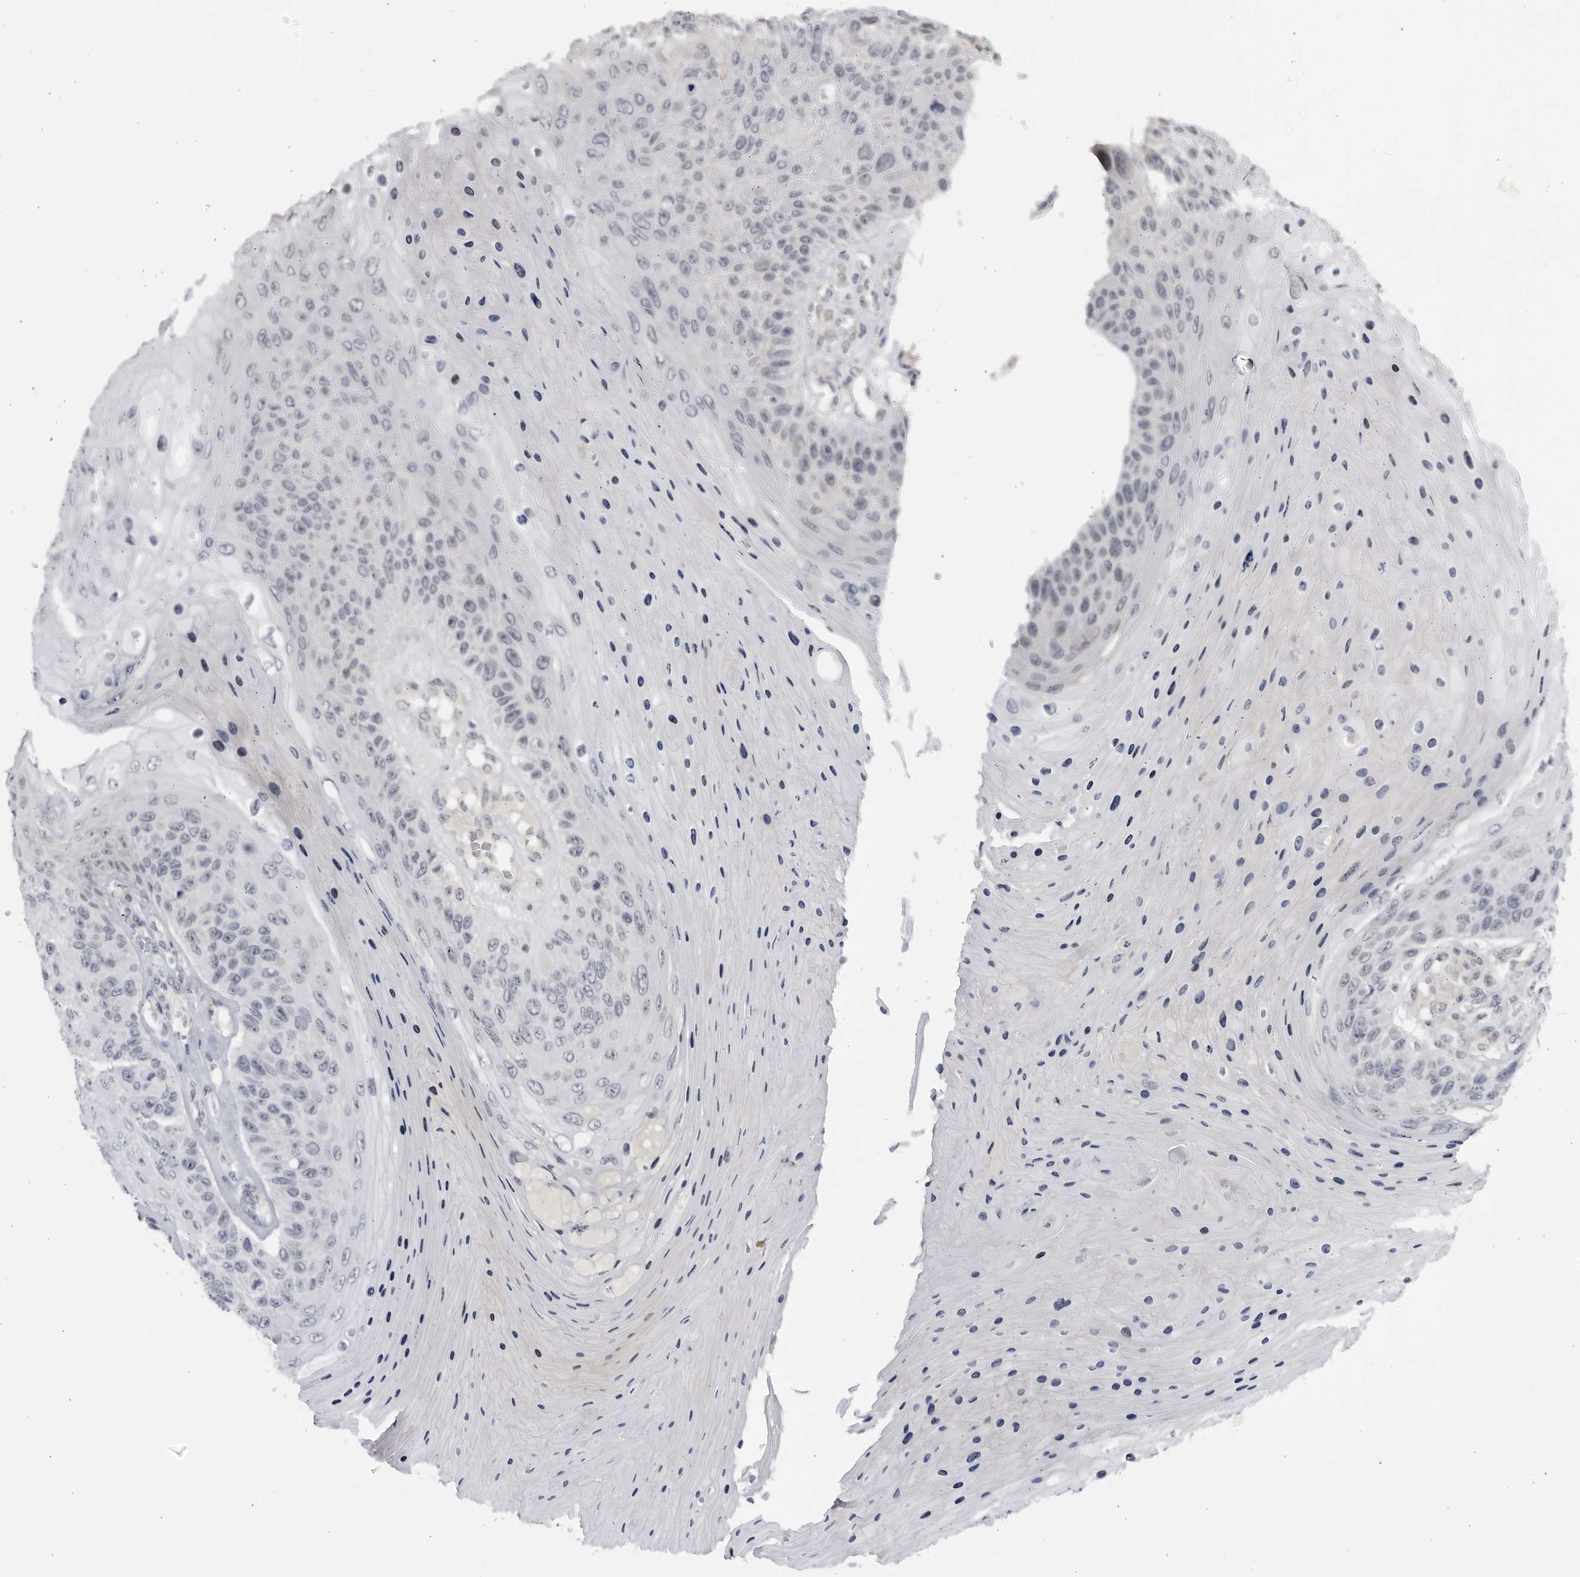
{"staining": {"intensity": "negative", "quantity": "none", "location": "none"}, "tissue": "skin cancer", "cell_type": "Tumor cells", "image_type": "cancer", "snomed": [{"axis": "morphology", "description": "Squamous cell carcinoma, NOS"}, {"axis": "topography", "description": "Skin"}], "caption": "Skin squamous cell carcinoma was stained to show a protein in brown. There is no significant positivity in tumor cells.", "gene": "CNBD1", "patient": {"sex": "female", "age": 88}}